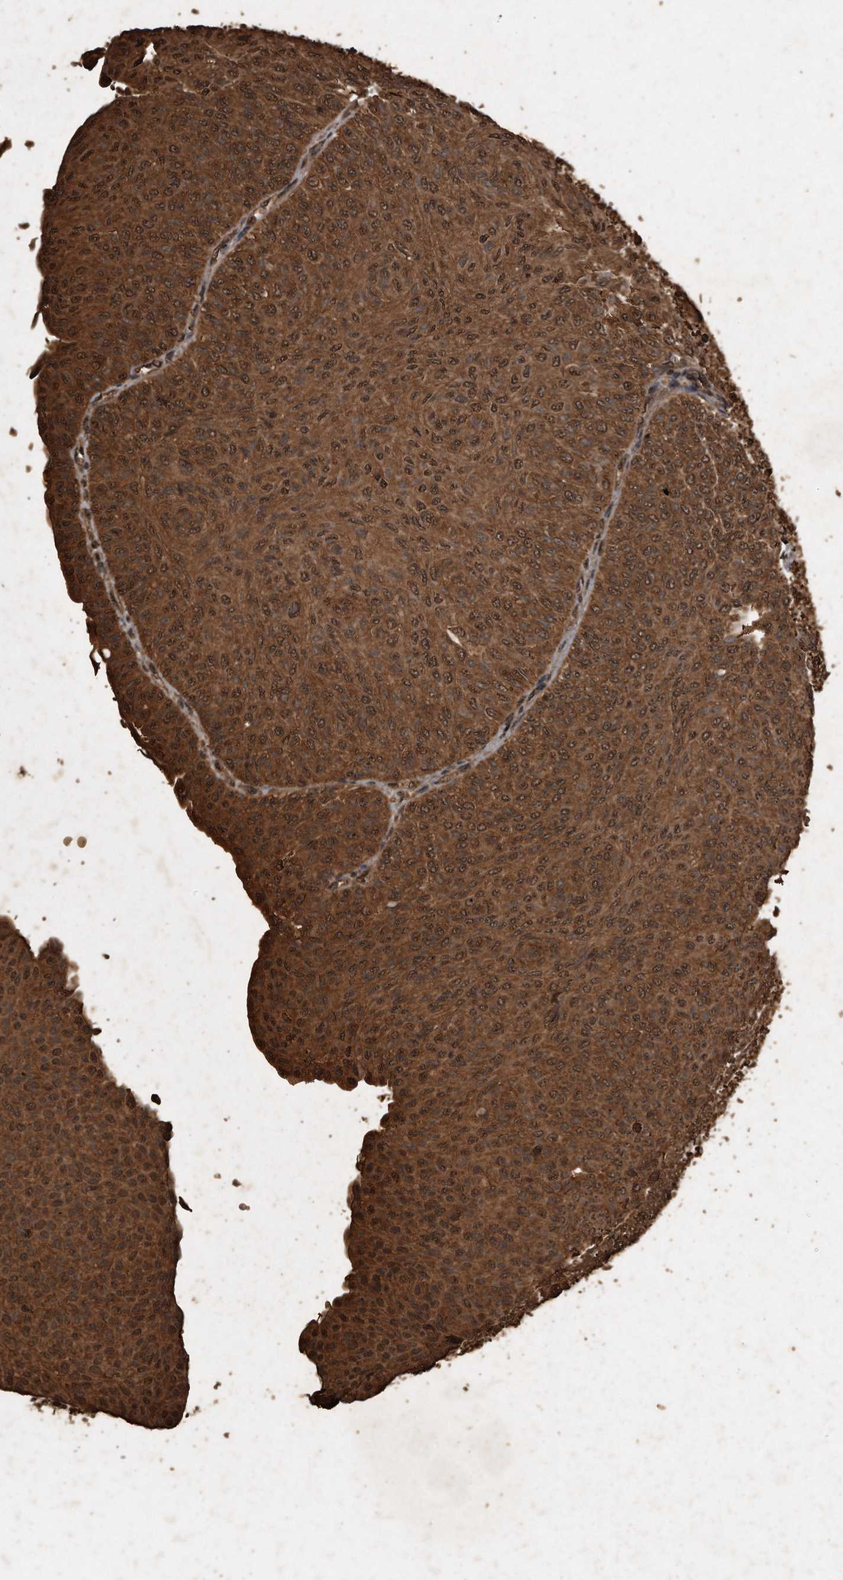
{"staining": {"intensity": "strong", "quantity": ">75%", "location": "cytoplasmic/membranous,nuclear"}, "tissue": "urothelial cancer", "cell_type": "Tumor cells", "image_type": "cancer", "snomed": [{"axis": "morphology", "description": "Urothelial carcinoma, Low grade"}, {"axis": "topography", "description": "Urinary bladder"}], "caption": "DAB immunohistochemical staining of low-grade urothelial carcinoma exhibits strong cytoplasmic/membranous and nuclear protein expression in approximately >75% of tumor cells. Immunohistochemistry (ihc) stains the protein of interest in brown and the nuclei are stained blue.", "gene": "CFLAR", "patient": {"sex": "male", "age": 78}}